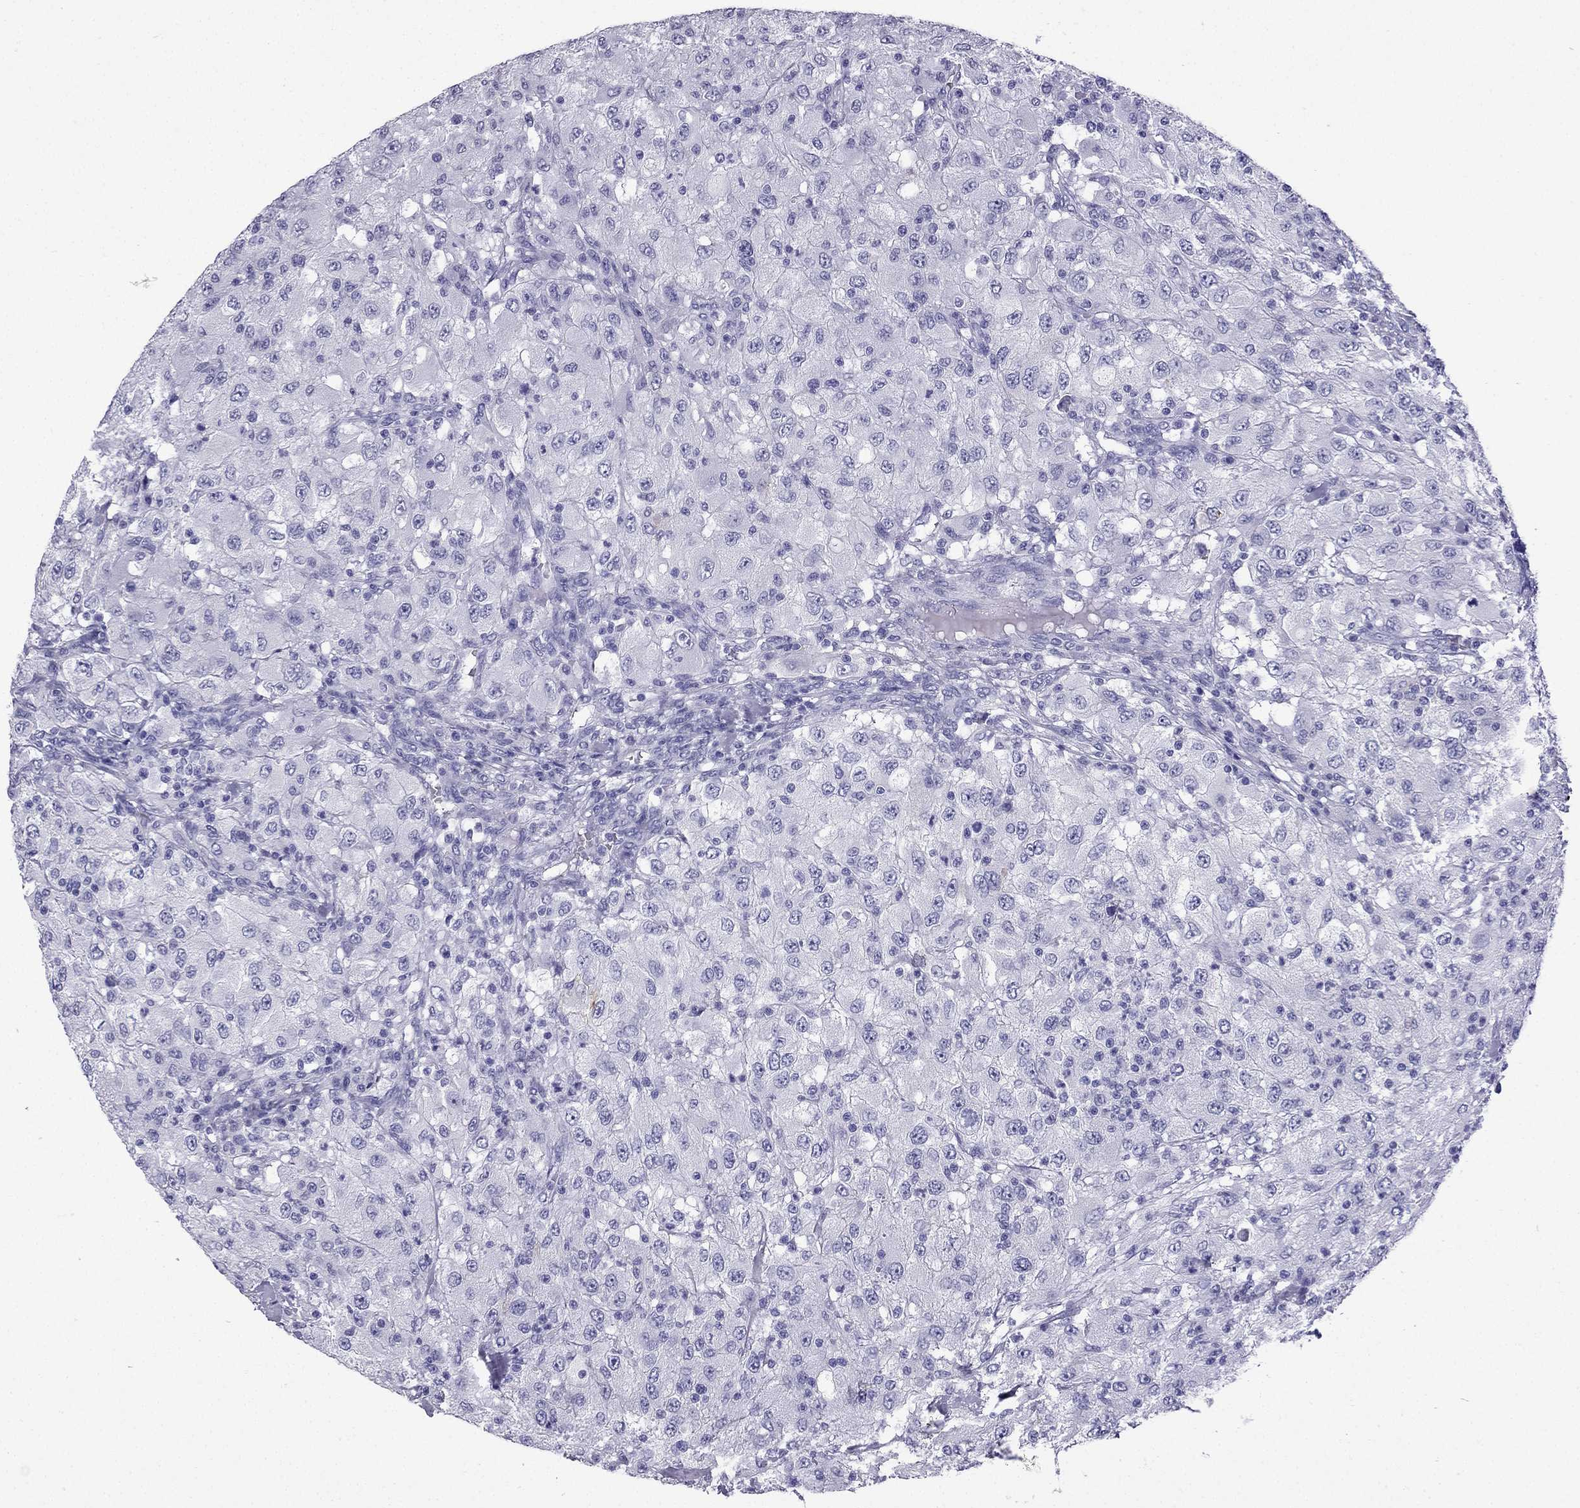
{"staining": {"intensity": "negative", "quantity": "none", "location": "none"}, "tissue": "renal cancer", "cell_type": "Tumor cells", "image_type": "cancer", "snomed": [{"axis": "morphology", "description": "Adenocarcinoma, NOS"}, {"axis": "topography", "description": "Kidney"}], "caption": "An image of renal cancer (adenocarcinoma) stained for a protein exhibits no brown staining in tumor cells. (Stains: DAB (3,3'-diaminobenzidine) immunohistochemistry (IHC) with hematoxylin counter stain, Microscopy: brightfield microscopy at high magnification).", "gene": "GJA8", "patient": {"sex": "female", "age": 67}}